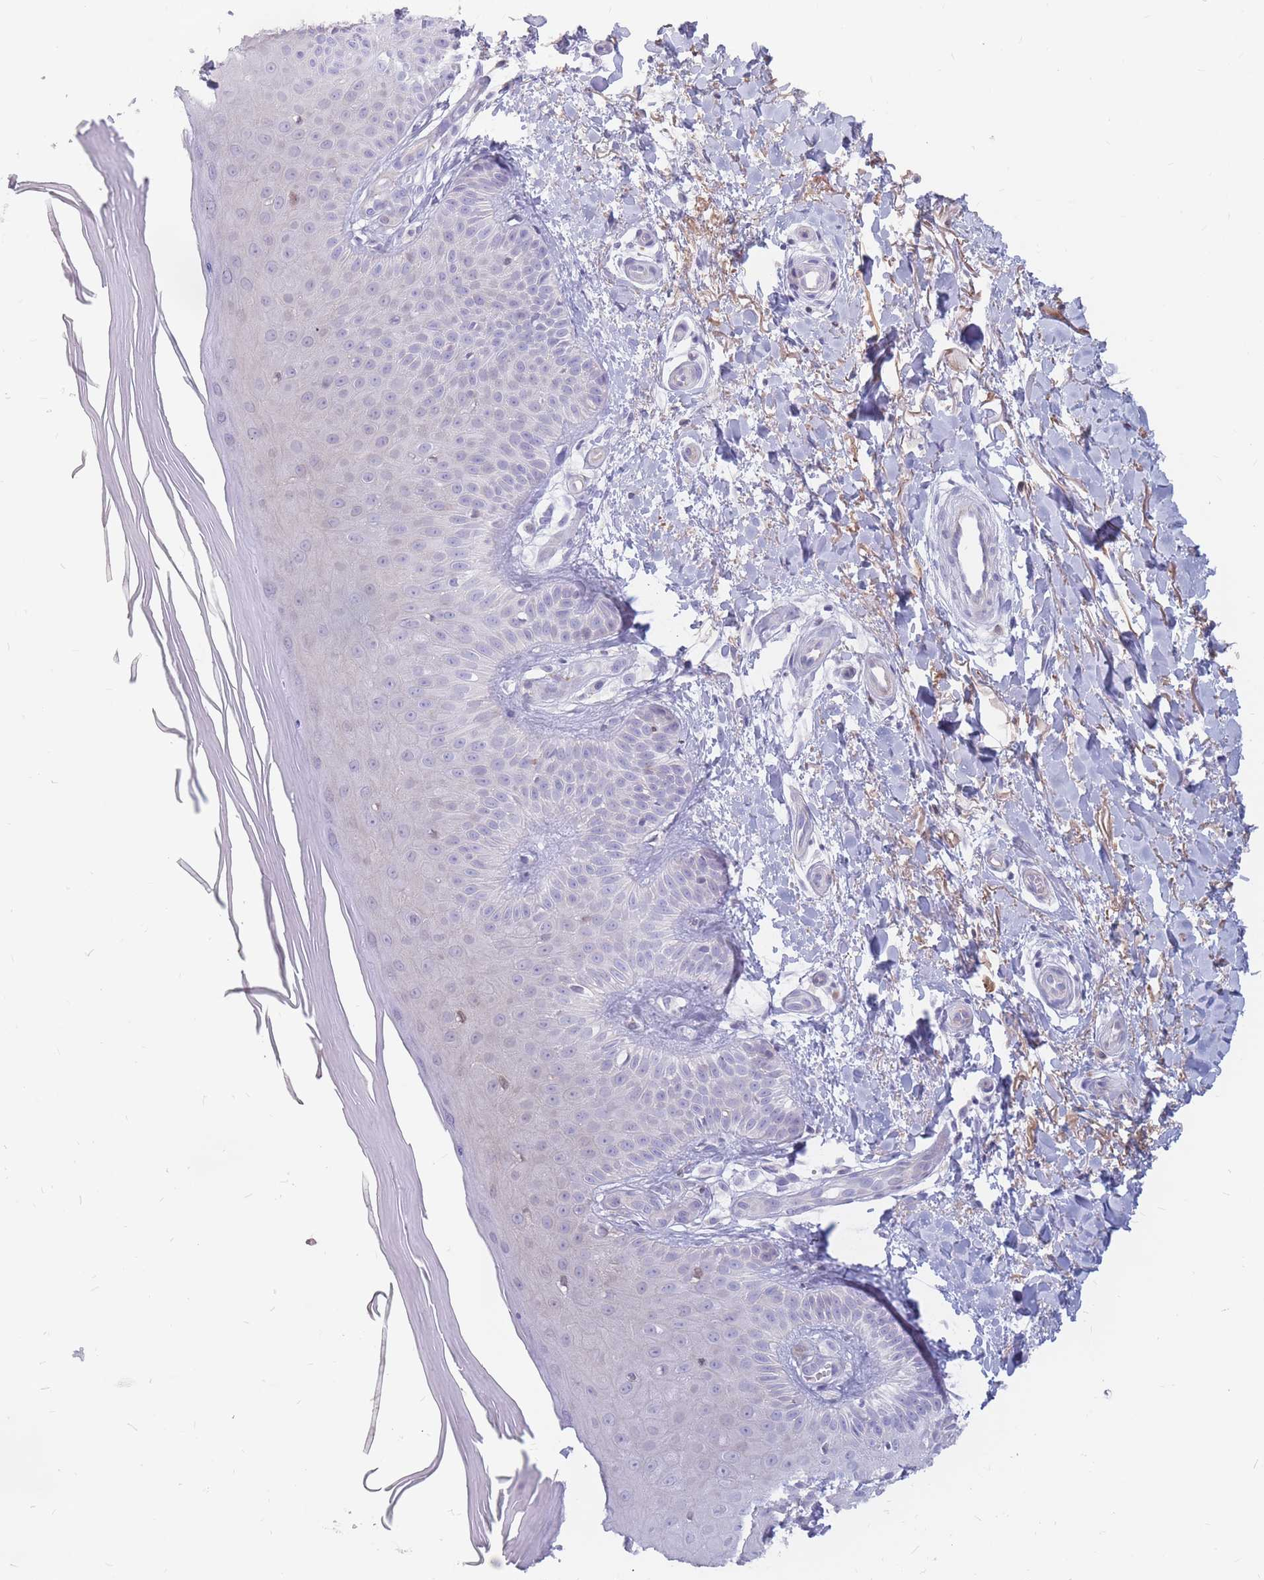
{"staining": {"intensity": "negative", "quantity": "none", "location": "none"}, "tissue": "skin", "cell_type": "Fibroblasts", "image_type": "normal", "snomed": [{"axis": "morphology", "description": "Normal tissue, NOS"}, {"axis": "topography", "description": "Skin"}], "caption": "Immunohistochemistry (IHC) of unremarkable skin displays no staining in fibroblasts.", "gene": "PTGDR", "patient": {"sex": "male", "age": 81}}